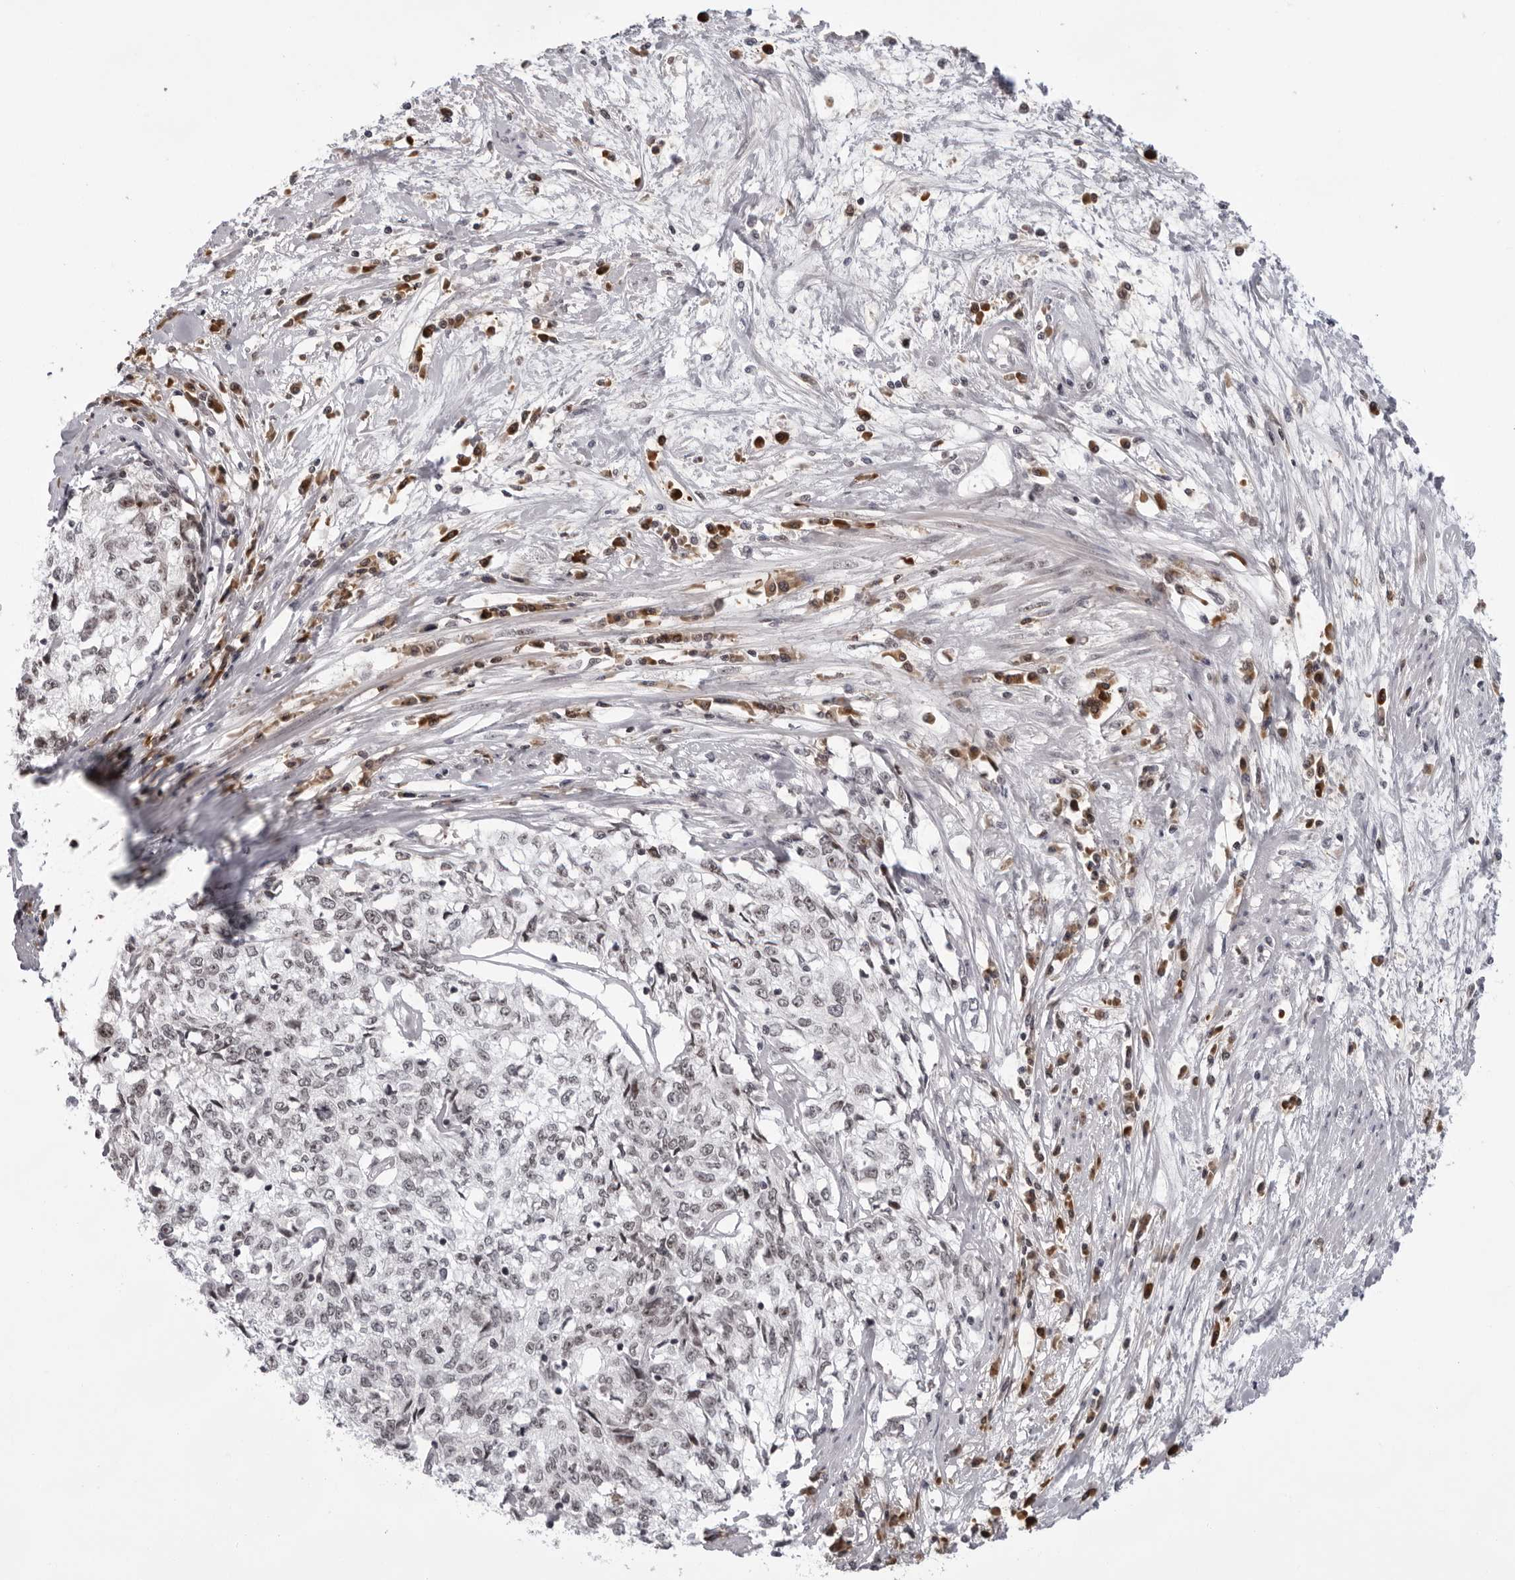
{"staining": {"intensity": "weak", "quantity": "25%-75%", "location": "nuclear"}, "tissue": "cervical cancer", "cell_type": "Tumor cells", "image_type": "cancer", "snomed": [{"axis": "morphology", "description": "Squamous cell carcinoma, NOS"}, {"axis": "topography", "description": "Cervix"}], "caption": "A histopathology image of human cervical cancer stained for a protein exhibits weak nuclear brown staining in tumor cells.", "gene": "EXOSC10", "patient": {"sex": "female", "age": 57}}